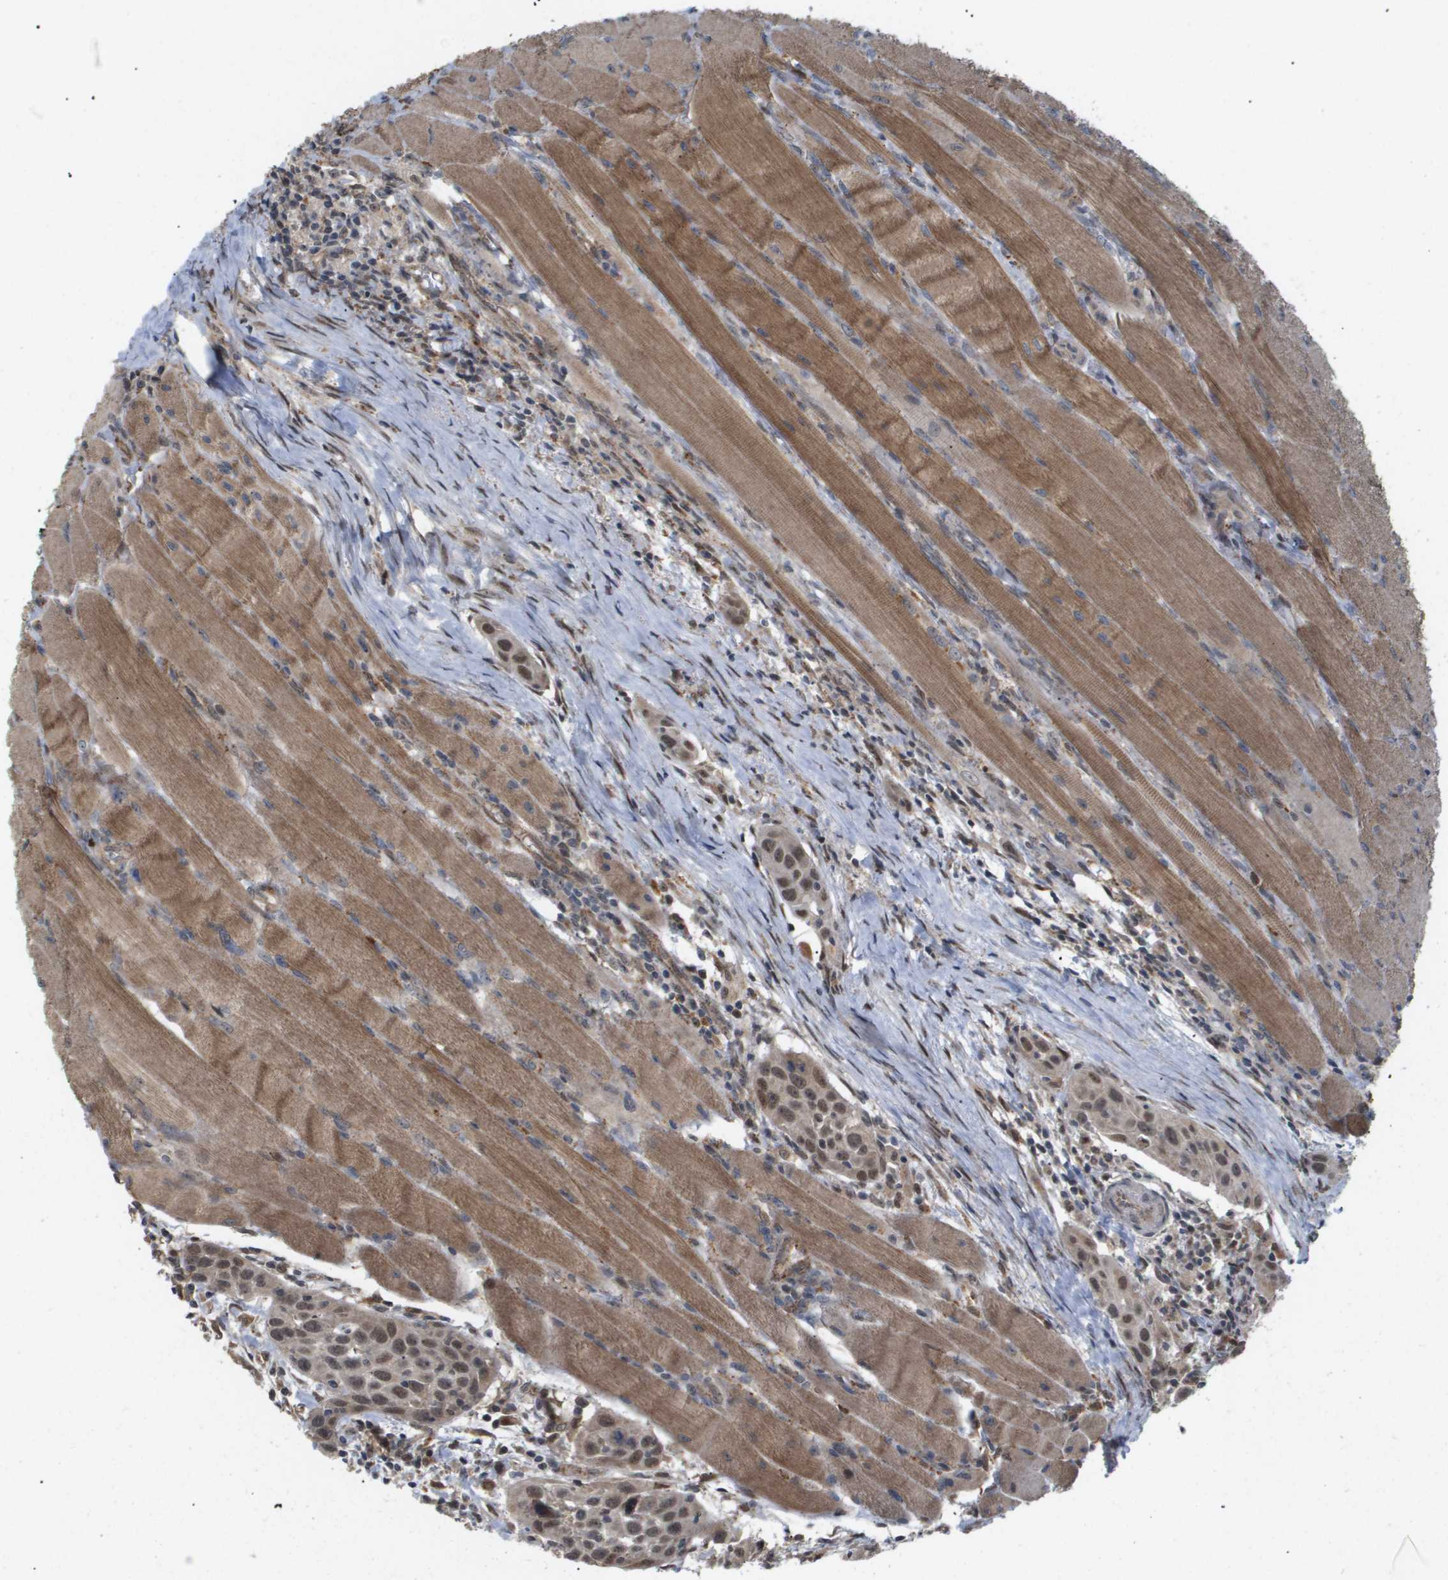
{"staining": {"intensity": "moderate", "quantity": ">75%", "location": "nuclear"}, "tissue": "head and neck cancer", "cell_type": "Tumor cells", "image_type": "cancer", "snomed": [{"axis": "morphology", "description": "Squamous cell carcinoma, NOS"}, {"axis": "topography", "description": "Oral tissue"}, {"axis": "topography", "description": "Head-Neck"}], "caption": "Brown immunohistochemical staining in head and neck cancer (squamous cell carcinoma) demonstrates moderate nuclear staining in approximately >75% of tumor cells.", "gene": "PDGFB", "patient": {"sex": "female", "age": 50}}